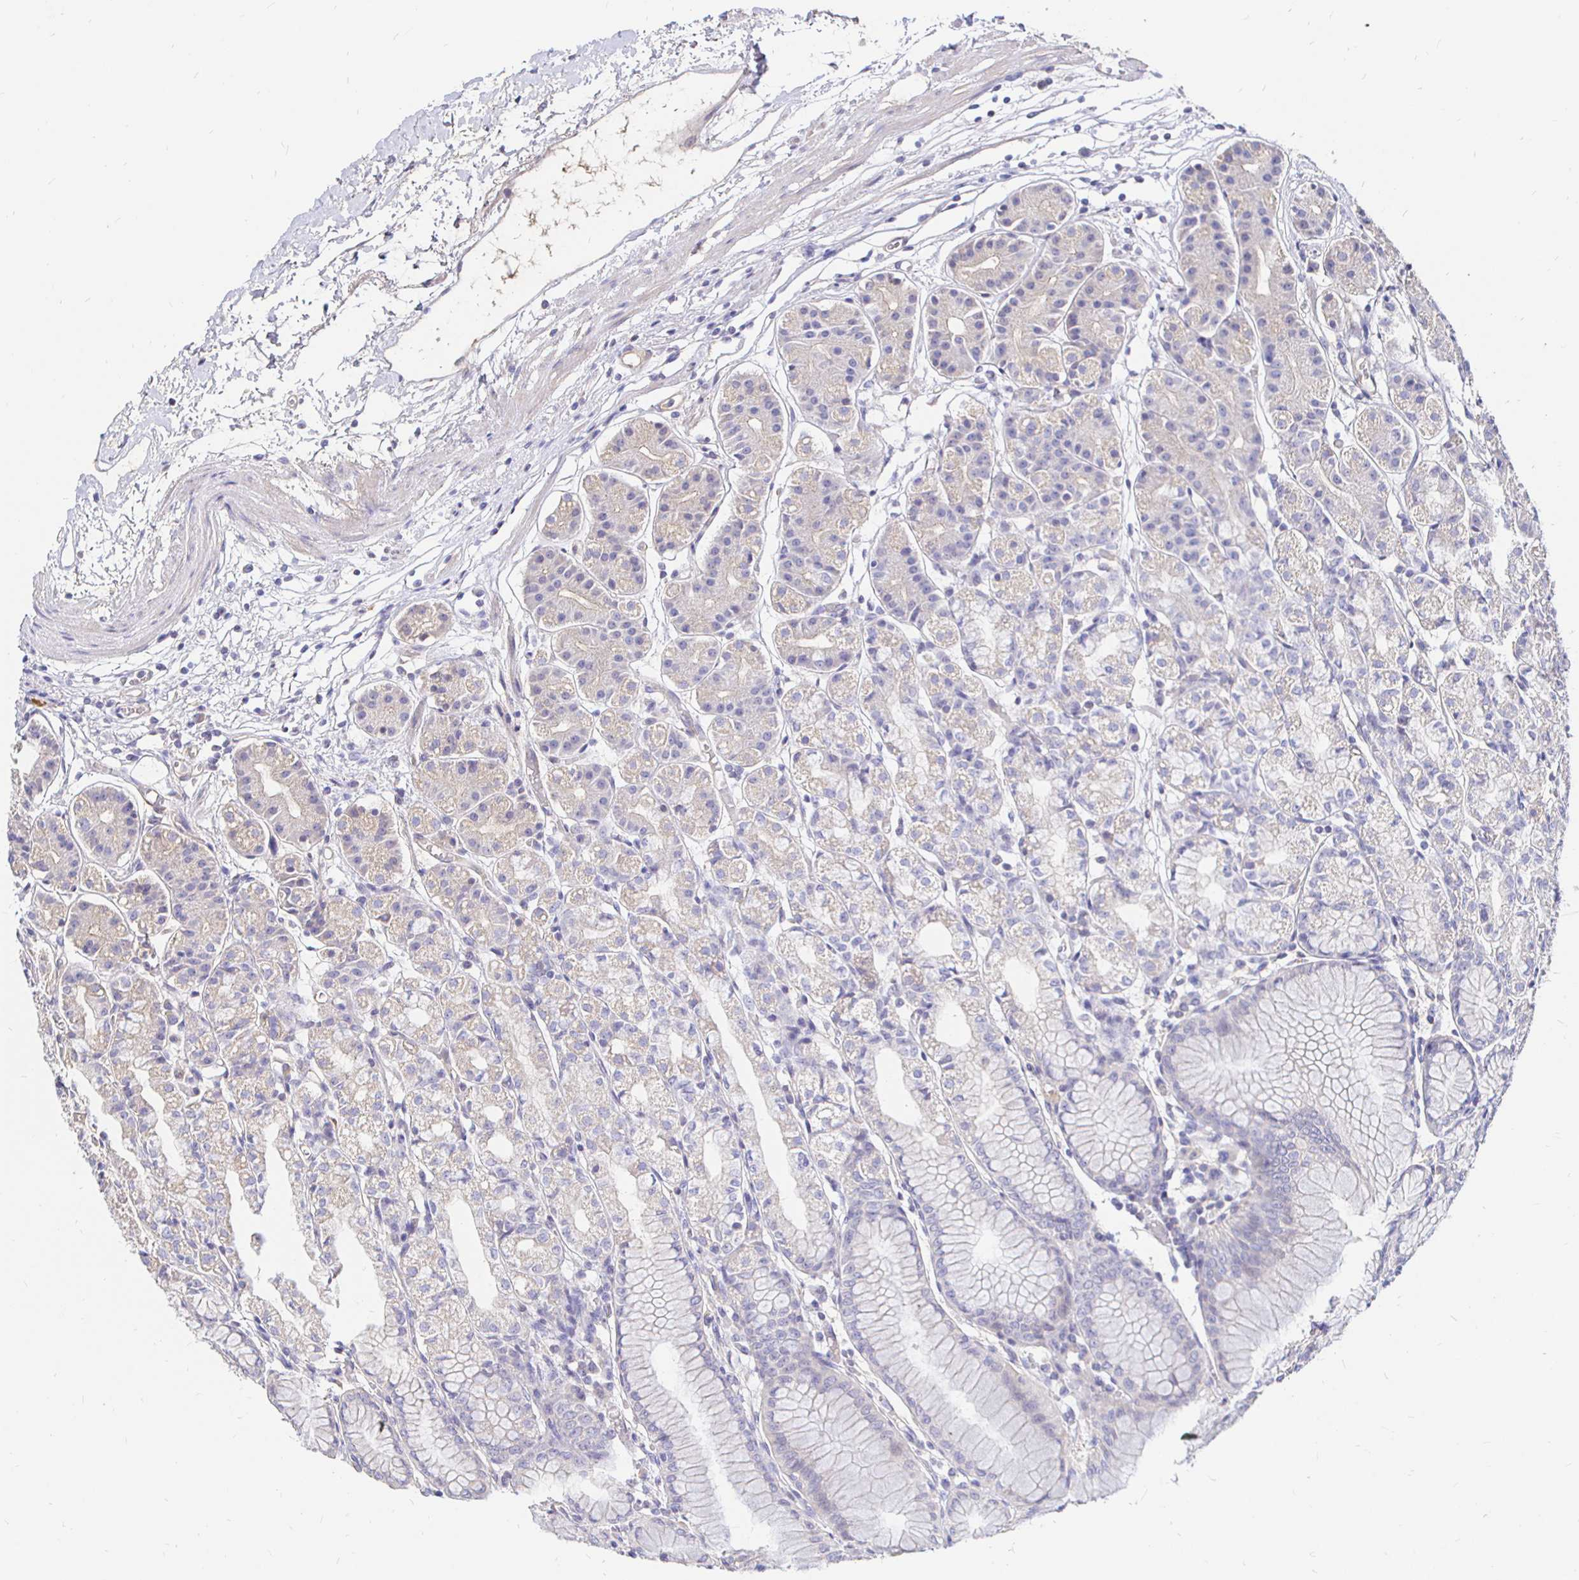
{"staining": {"intensity": "weak", "quantity": "<25%", "location": "cytoplasmic/membranous"}, "tissue": "stomach", "cell_type": "Glandular cells", "image_type": "normal", "snomed": [{"axis": "morphology", "description": "Normal tissue, NOS"}, {"axis": "topography", "description": "Stomach"}], "caption": "An image of stomach stained for a protein displays no brown staining in glandular cells. The staining is performed using DAB brown chromogen with nuclei counter-stained in using hematoxylin.", "gene": "PALM2AKAP2", "patient": {"sex": "female", "age": 57}}